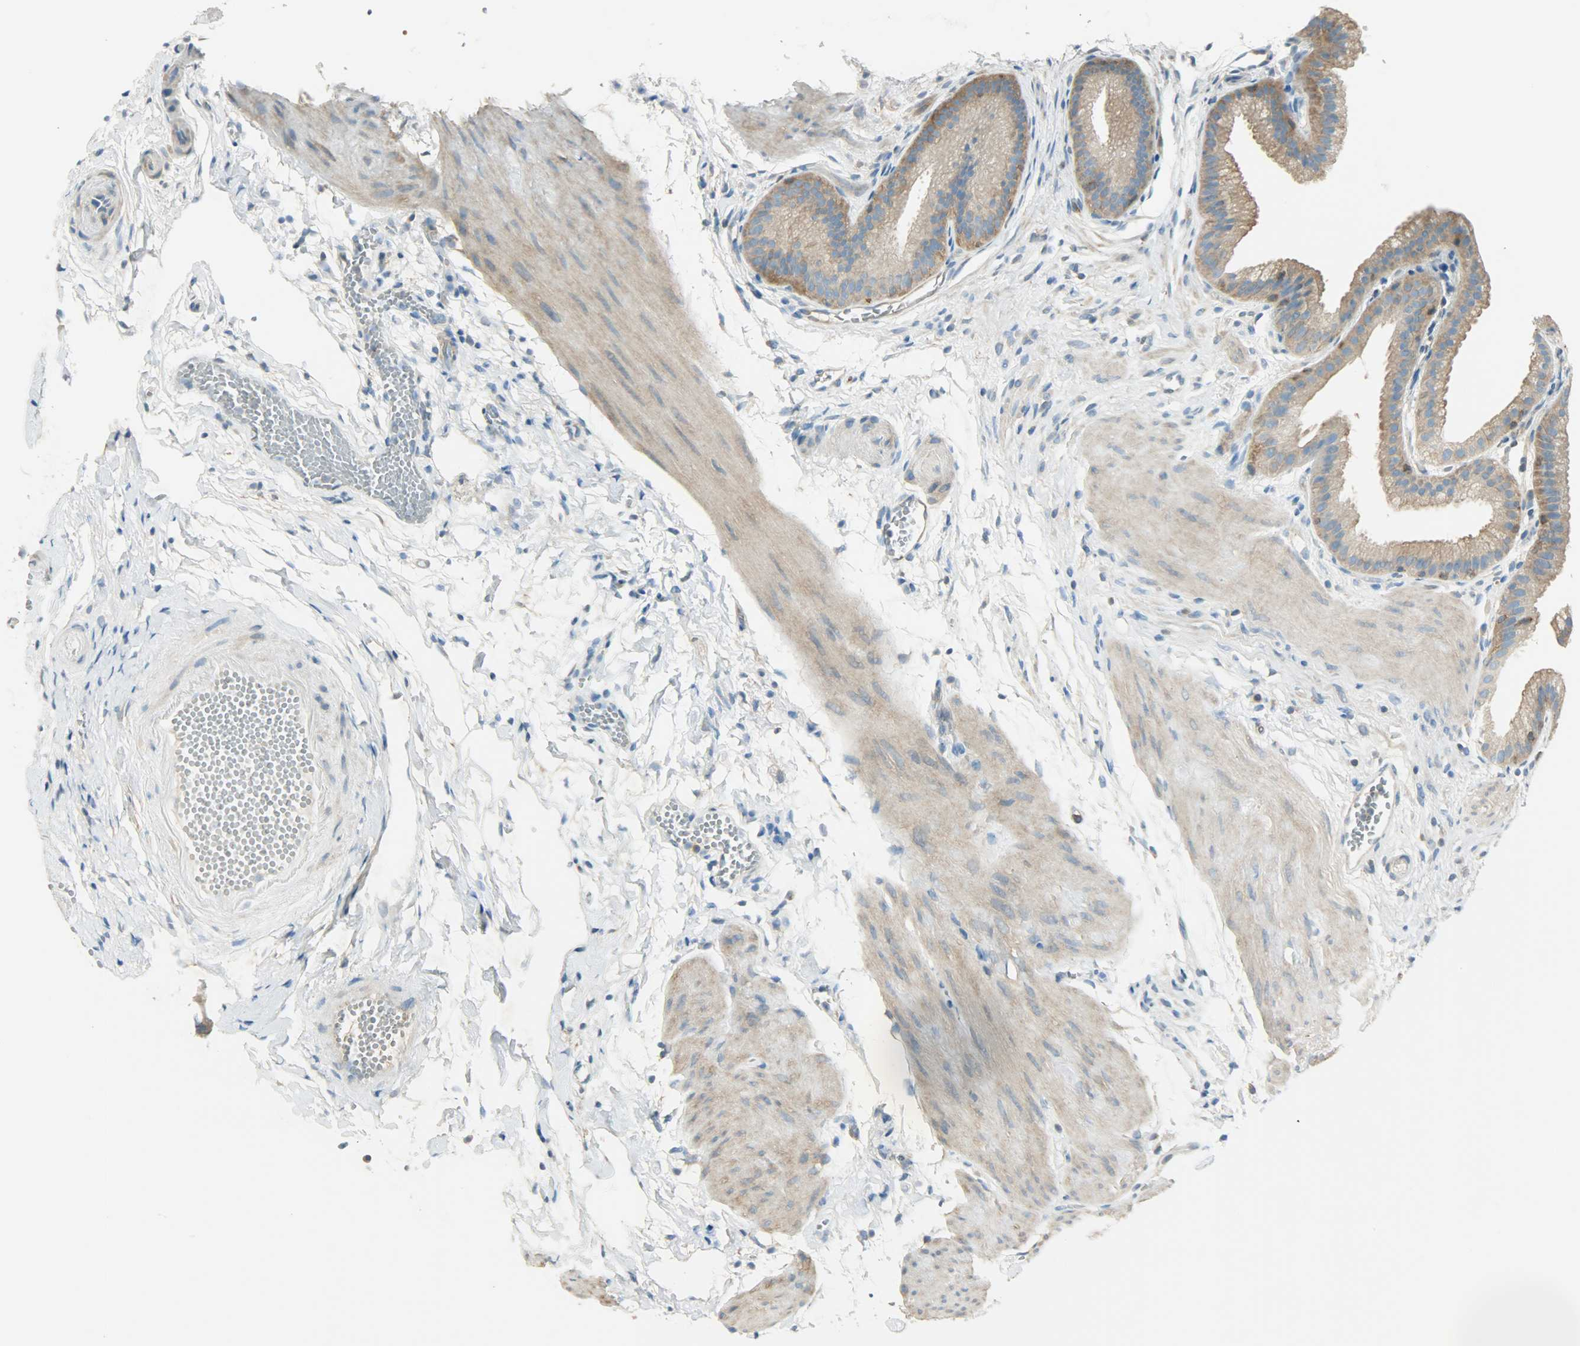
{"staining": {"intensity": "weak", "quantity": ">75%", "location": "cytoplasmic/membranous"}, "tissue": "gallbladder", "cell_type": "Glandular cells", "image_type": "normal", "snomed": [{"axis": "morphology", "description": "Normal tissue, NOS"}, {"axis": "topography", "description": "Gallbladder"}], "caption": "A brown stain shows weak cytoplasmic/membranous positivity of a protein in glandular cells of unremarkable gallbladder.", "gene": "TSC22D2", "patient": {"sex": "female", "age": 63}}